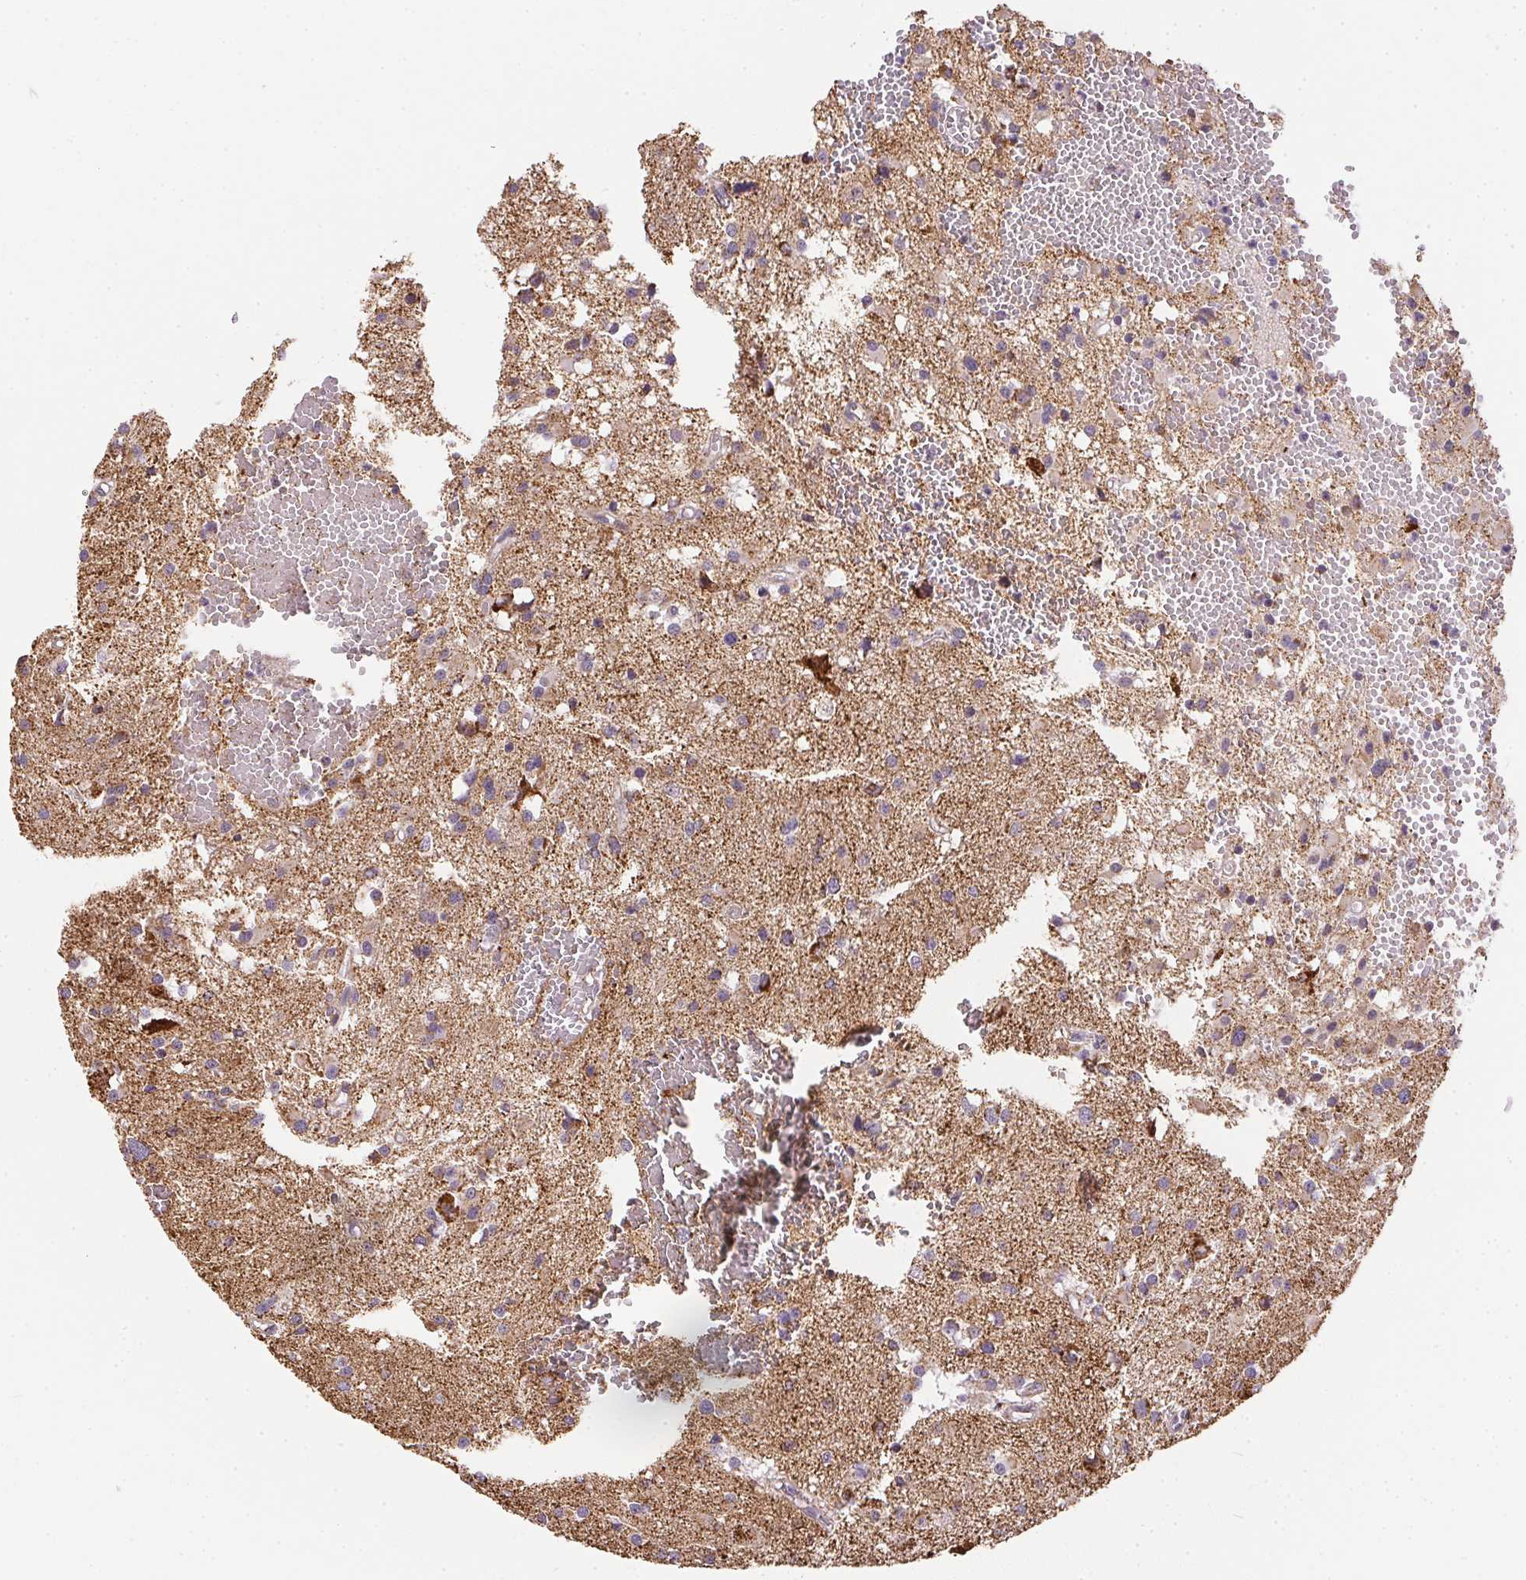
{"staining": {"intensity": "weak", "quantity": "25%-75%", "location": "cytoplasmic/membranous"}, "tissue": "glioma", "cell_type": "Tumor cells", "image_type": "cancer", "snomed": [{"axis": "morphology", "description": "Glioma, malignant, High grade"}, {"axis": "topography", "description": "Brain"}], "caption": "Glioma stained with immunohistochemistry exhibits weak cytoplasmic/membranous expression in about 25%-75% of tumor cells.", "gene": "MAPK11", "patient": {"sex": "male", "age": 54}}